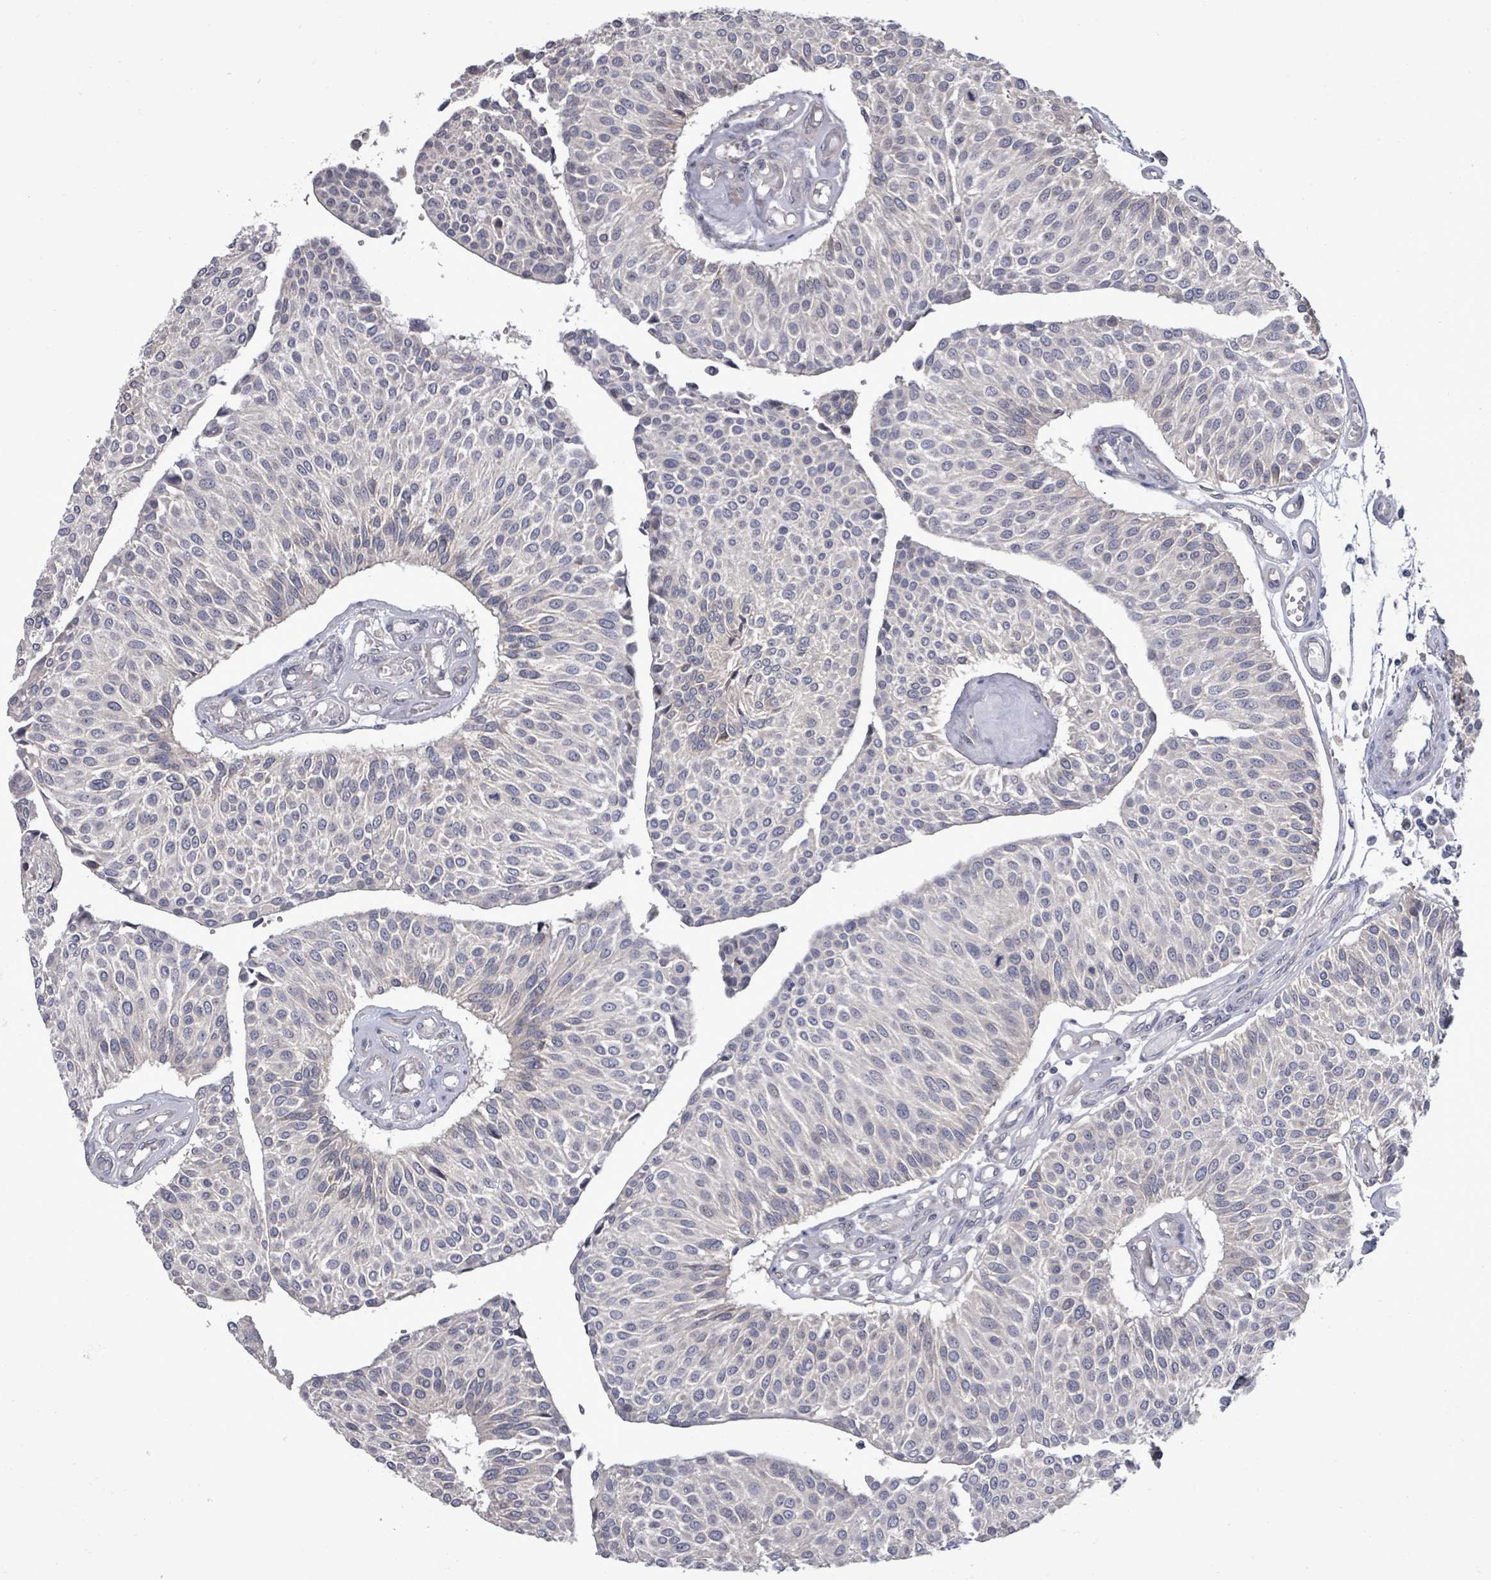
{"staining": {"intensity": "negative", "quantity": "none", "location": "none"}, "tissue": "urothelial cancer", "cell_type": "Tumor cells", "image_type": "cancer", "snomed": [{"axis": "morphology", "description": "Urothelial carcinoma, NOS"}, {"axis": "topography", "description": "Urinary bladder"}], "caption": "A photomicrograph of human transitional cell carcinoma is negative for staining in tumor cells.", "gene": "POMGNT2", "patient": {"sex": "male", "age": 55}}